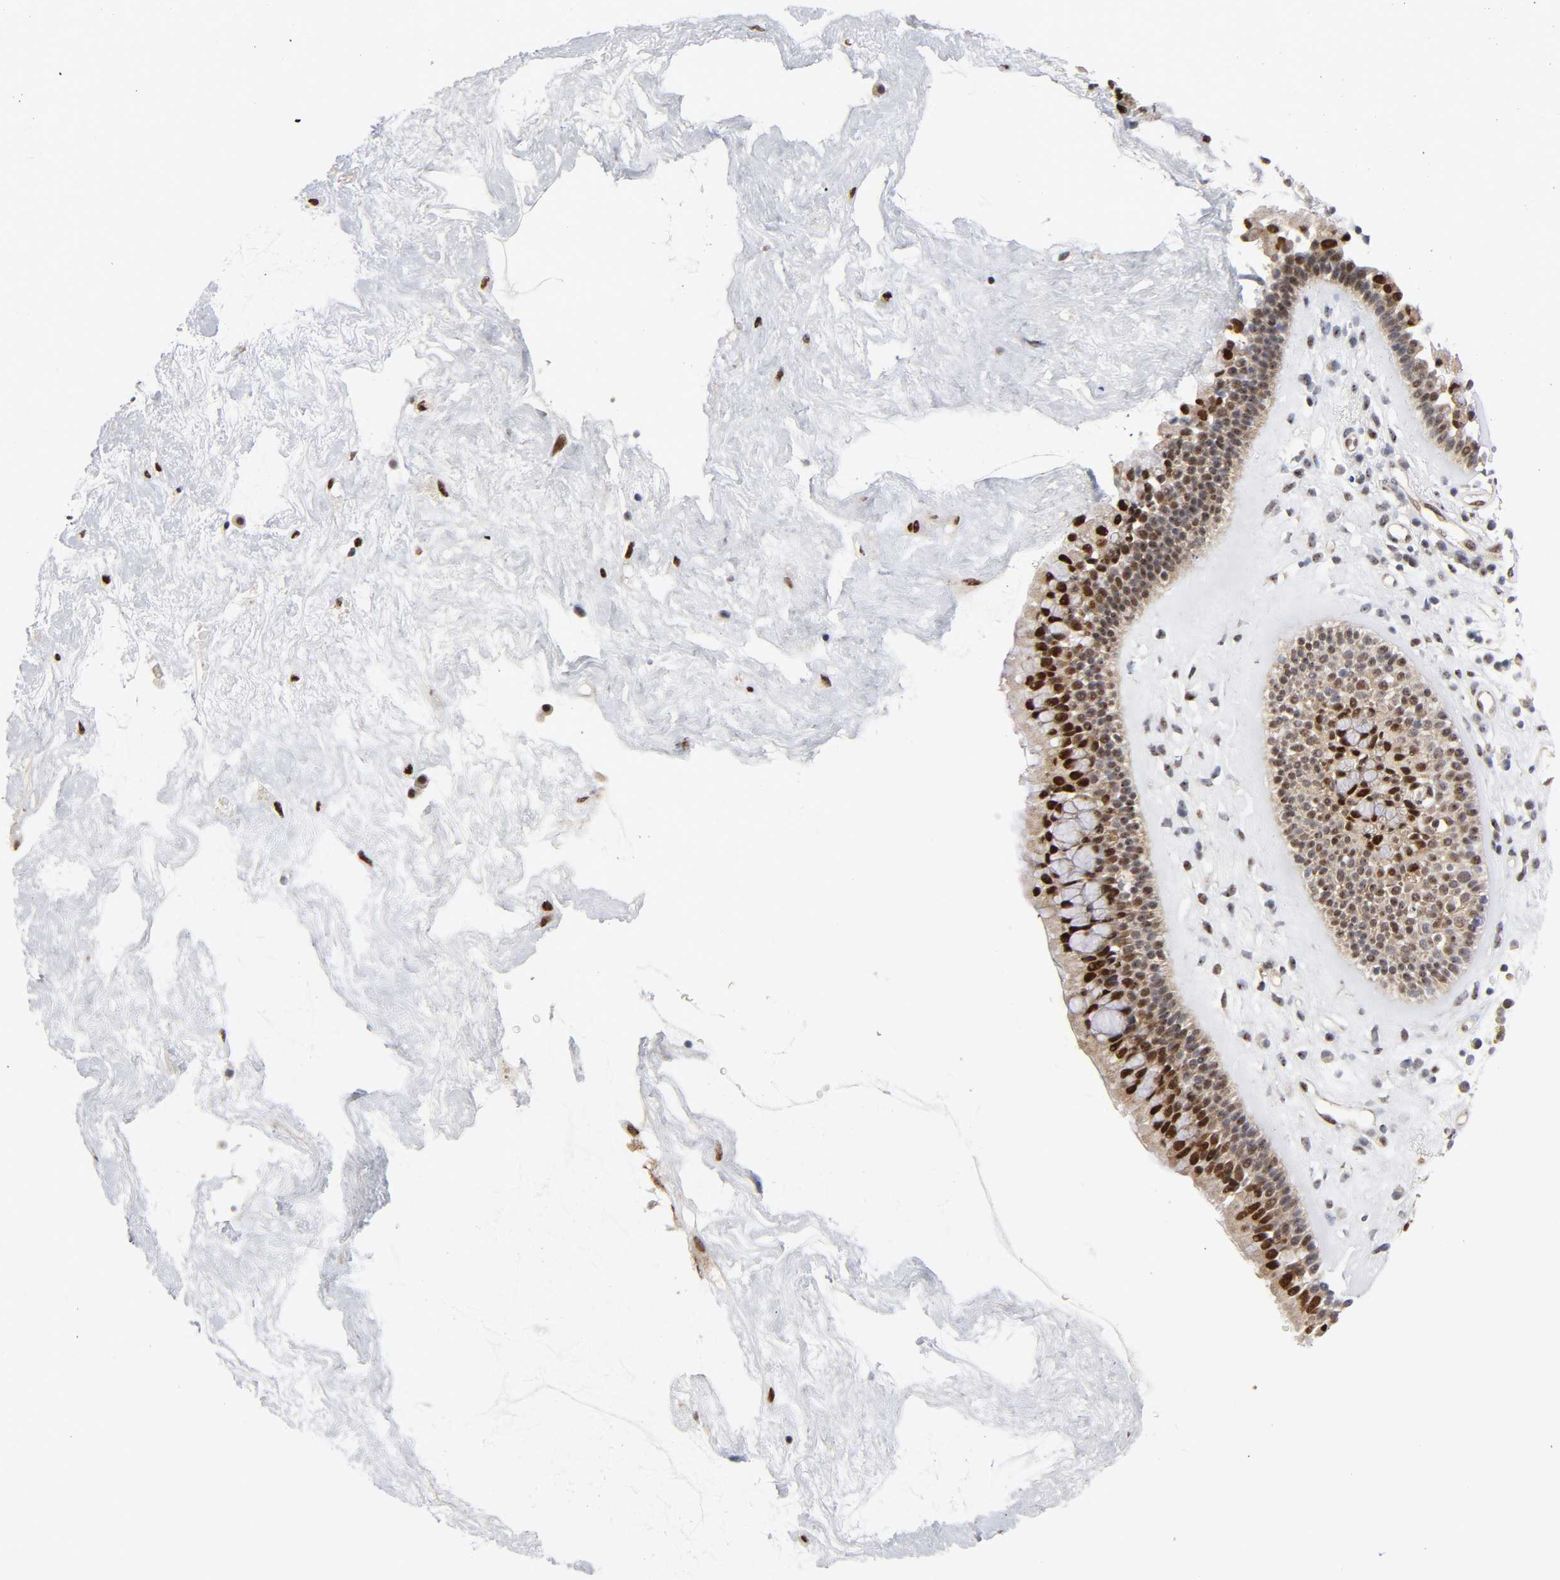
{"staining": {"intensity": "strong", "quantity": ">75%", "location": "nuclear"}, "tissue": "nasopharynx", "cell_type": "Respiratory epithelial cells", "image_type": "normal", "snomed": [{"axis": "morphology", "description": "Normal tissue, NOS"}, {"axis": "morphology", "description": "Inflammation, NOS"}, {"axis": "topography", "description": "Nasopharynx"}], "caption": "The photomicrograph reveals immunohistochemical staining of normal nasopharynx. There is strong nuclear positivity is seen in approximately >75% of respiratory epithelial cells.", "gene": "STK38", "patient": {"sex": "male", "age": 48}}